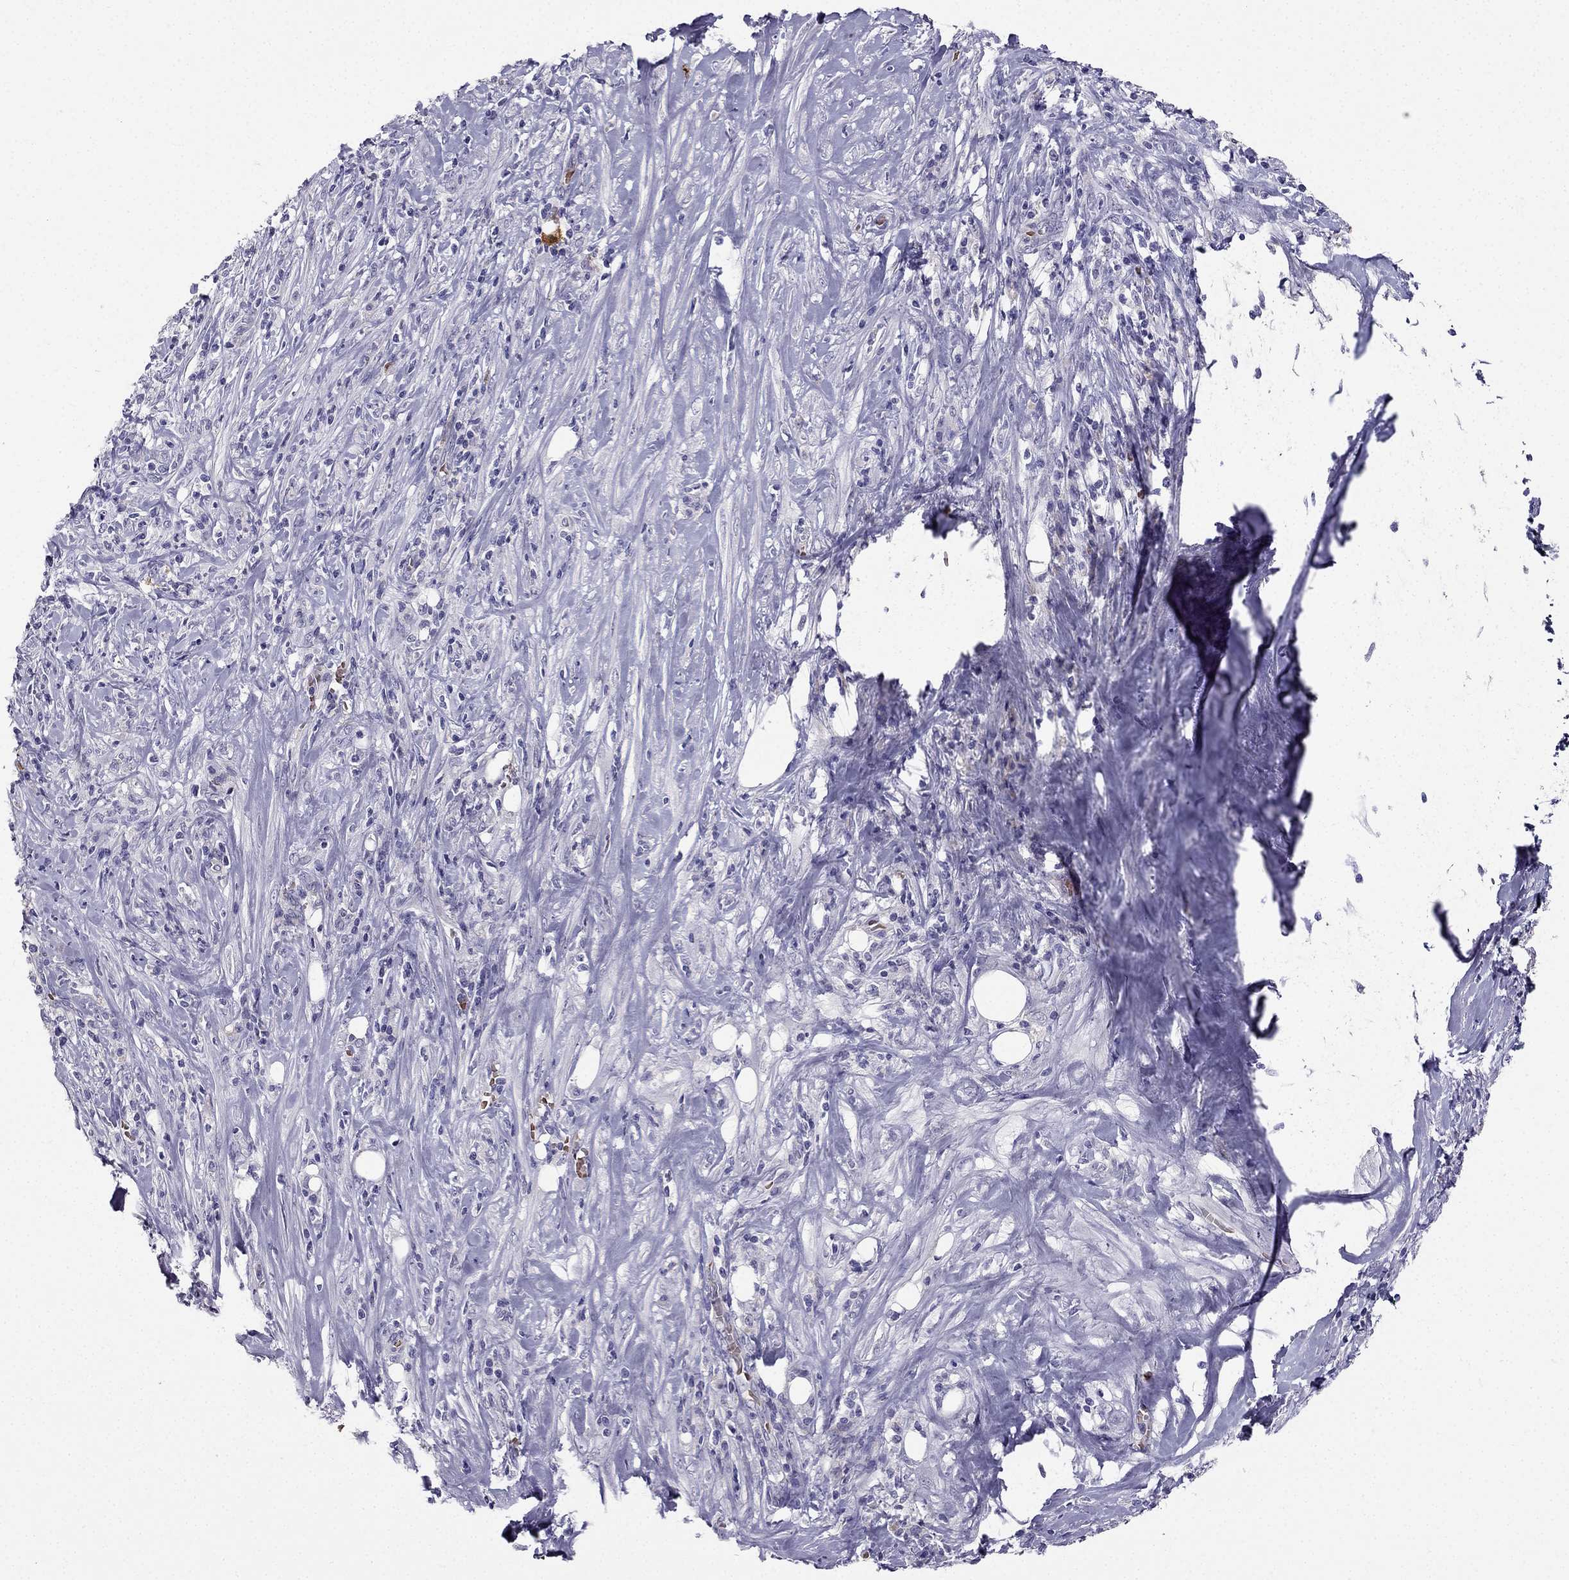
{"staining": {"intensity": "negative", "quantity": "none", "location": "none"}, "tissue": "pancreatic cancer", "cell_type": "Tumor cells", "image_type": "cancer", "snomed": [{"axis": "morphology", "description": "Adenocarcinoma, NOS"}, {"axis": "topography", "description": "Pancreas"}], "caption": "Immunohistochemistry (IHC) image of pancreatic cancer (adenocarcinoma) stained for a protein (brown), which exhibits no staining in tumor cells. (Stains: DAB immunohistochemistry with hematoxylin counter stain, Microscopy: brightfield microscopy at high magnification).", "gene": "RSPH14", "patient": {"sex": "male", "age": 57}}